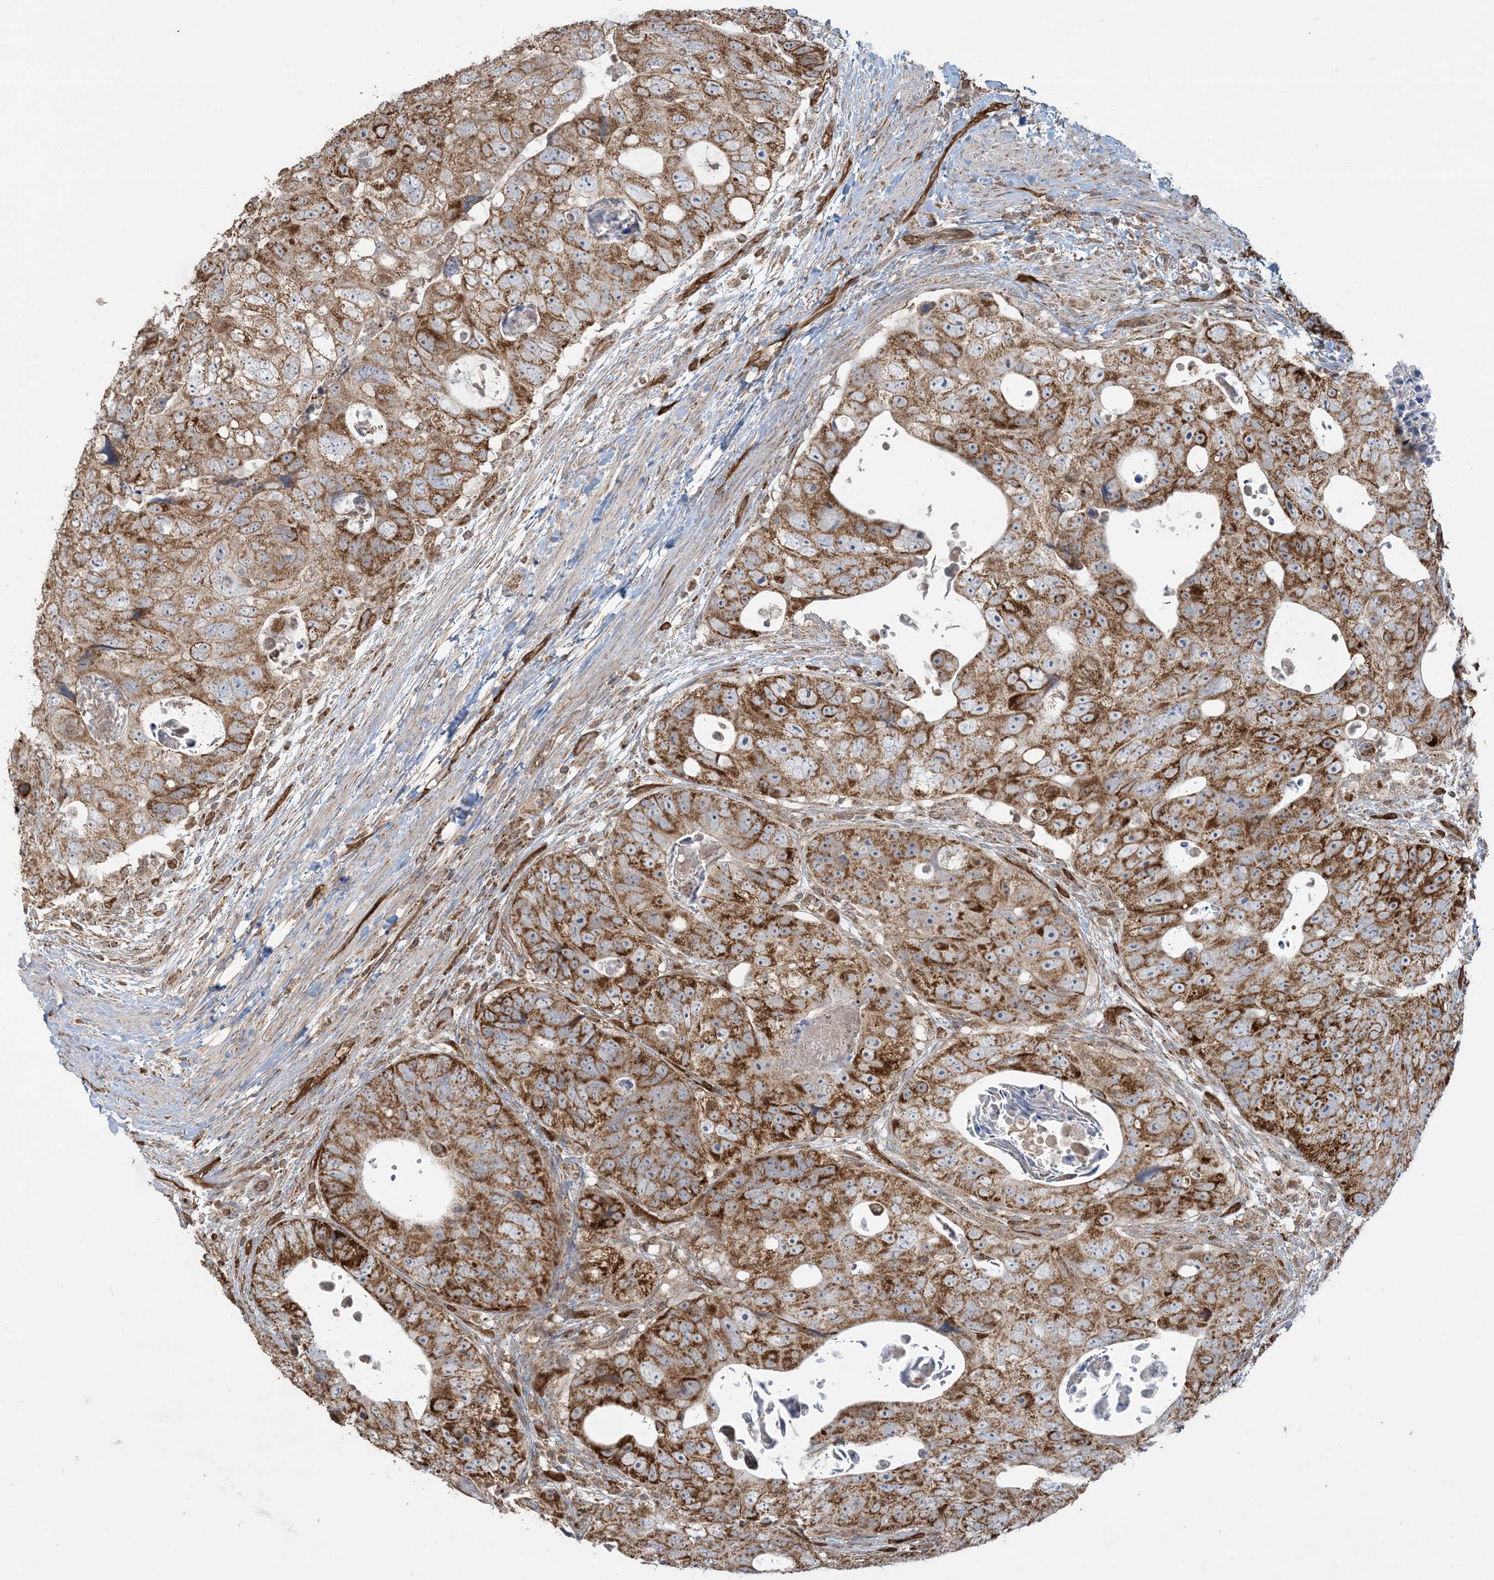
{"staining": {"intensity": "strong", "quantity": ">75%", "location": "cytoplasmic/membranous"}, "tissue": "colorectal cancer", "cell_type": "Tumor cells", "image_type": "cancer", "snomed": [{"axis": "morphology", "description": "Adenocarcinoma, NOS"}, {"axis": "topography", "description": "Rectum"}], "caption": "Immunohistochemical staining of colorectal cancer exhibits high levels of strong cytoplasmic/membranous protein positivity in about >75% of tumor cells.", "gene": "PPM1F", "patient": {"sex": "male", "age": 59}}